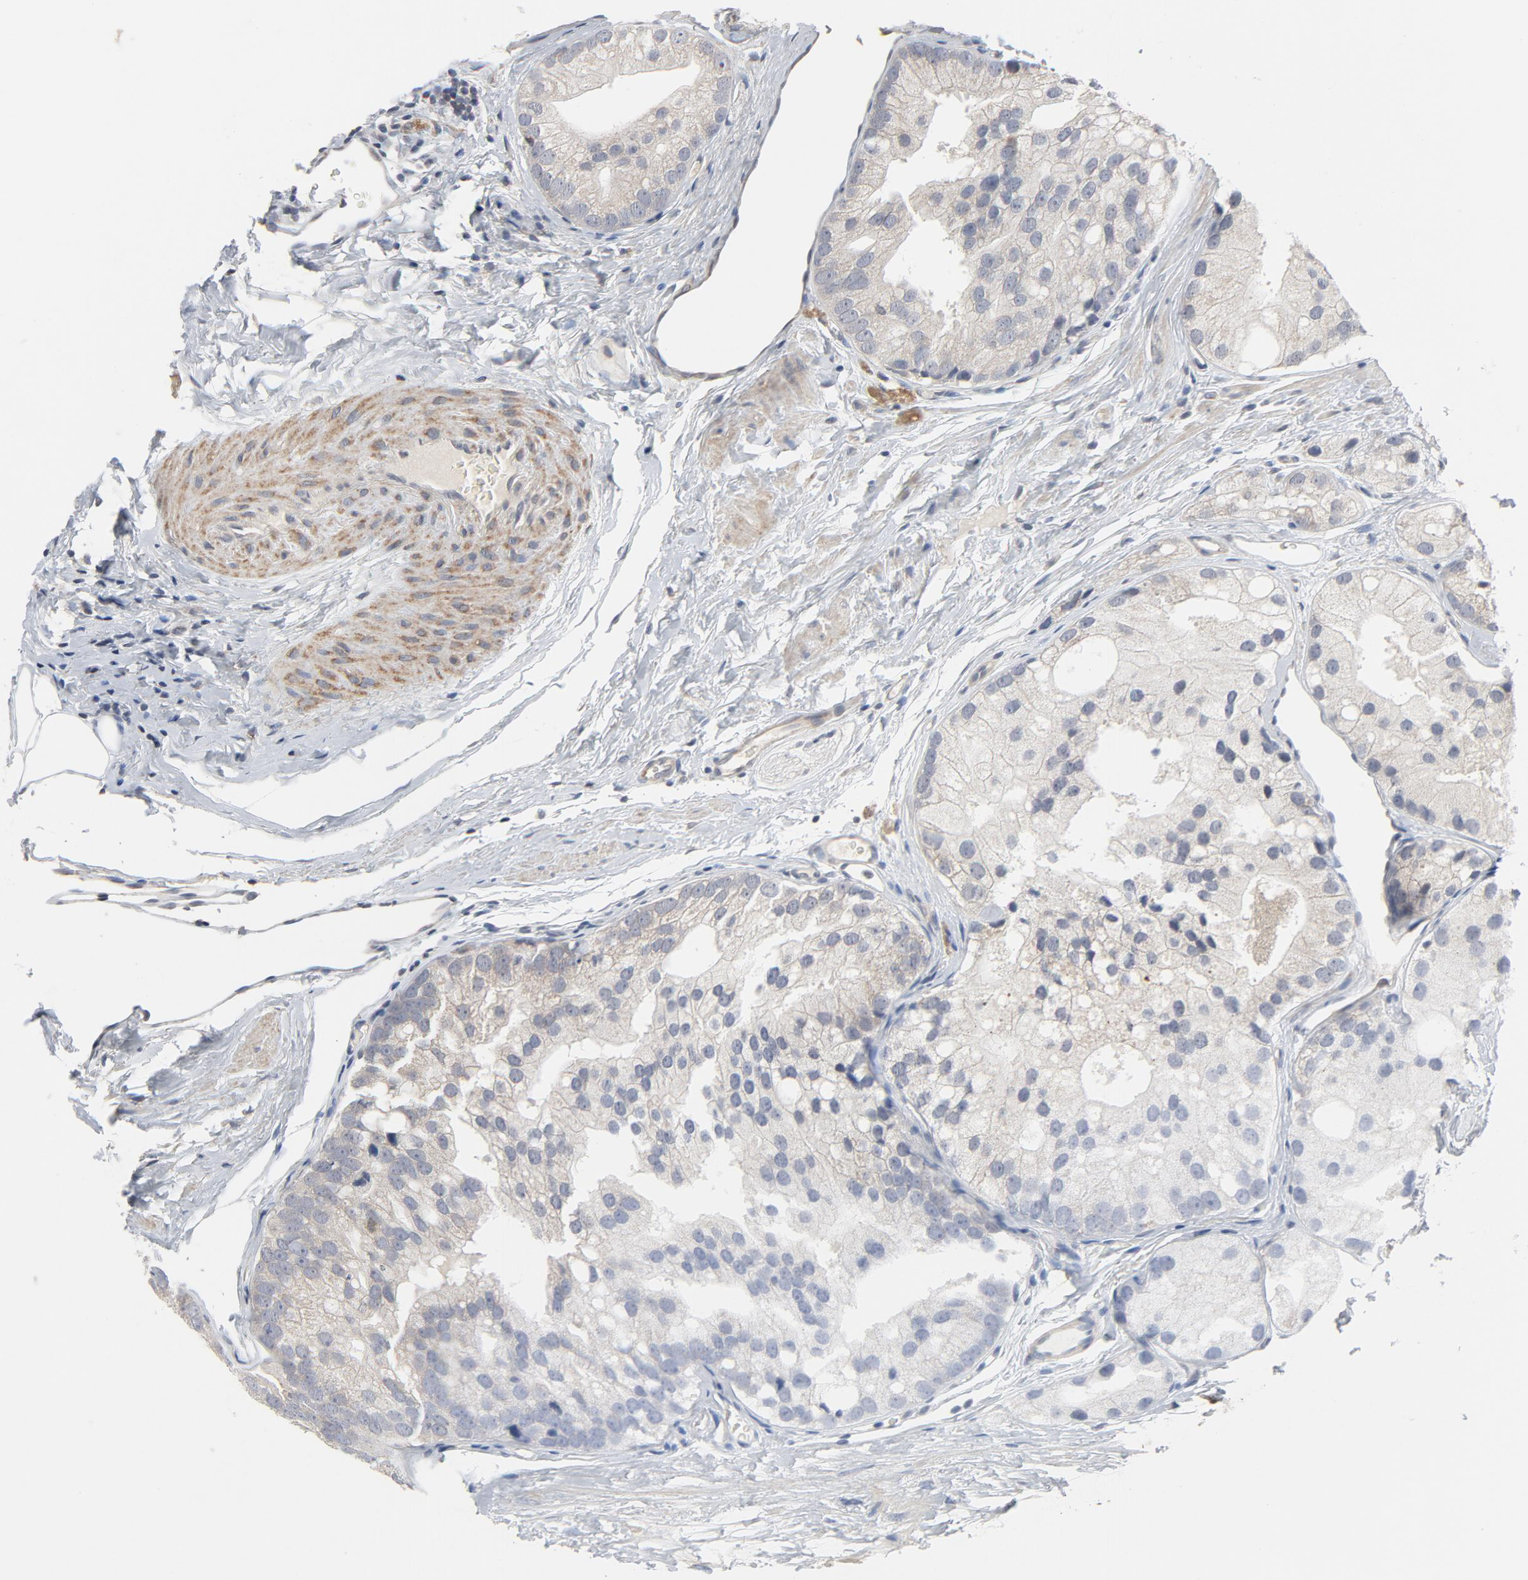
{"staining": {"intensity": "weak", "quantity": "25%-75%", "location": "cytoplasmic/membranous"}, "tissue": "prostate cancer", "cell_type": "Tumor cells", "image_type": "cancer", "snomed": [{"axis": "morphology", "description": "Adenocarcinoma, Low grade"}, {"axis": "topography", "description": "Prostate"}], "caption": "Tumor cells reveal low levels of weak cytoplasmic/membranous positivity in approximately 25%-75% of cells in human prostate cancer (low-grade adenocarcinoma).", "gene": "C14orf119", "patient": {"sex": "male", "age": 69}}